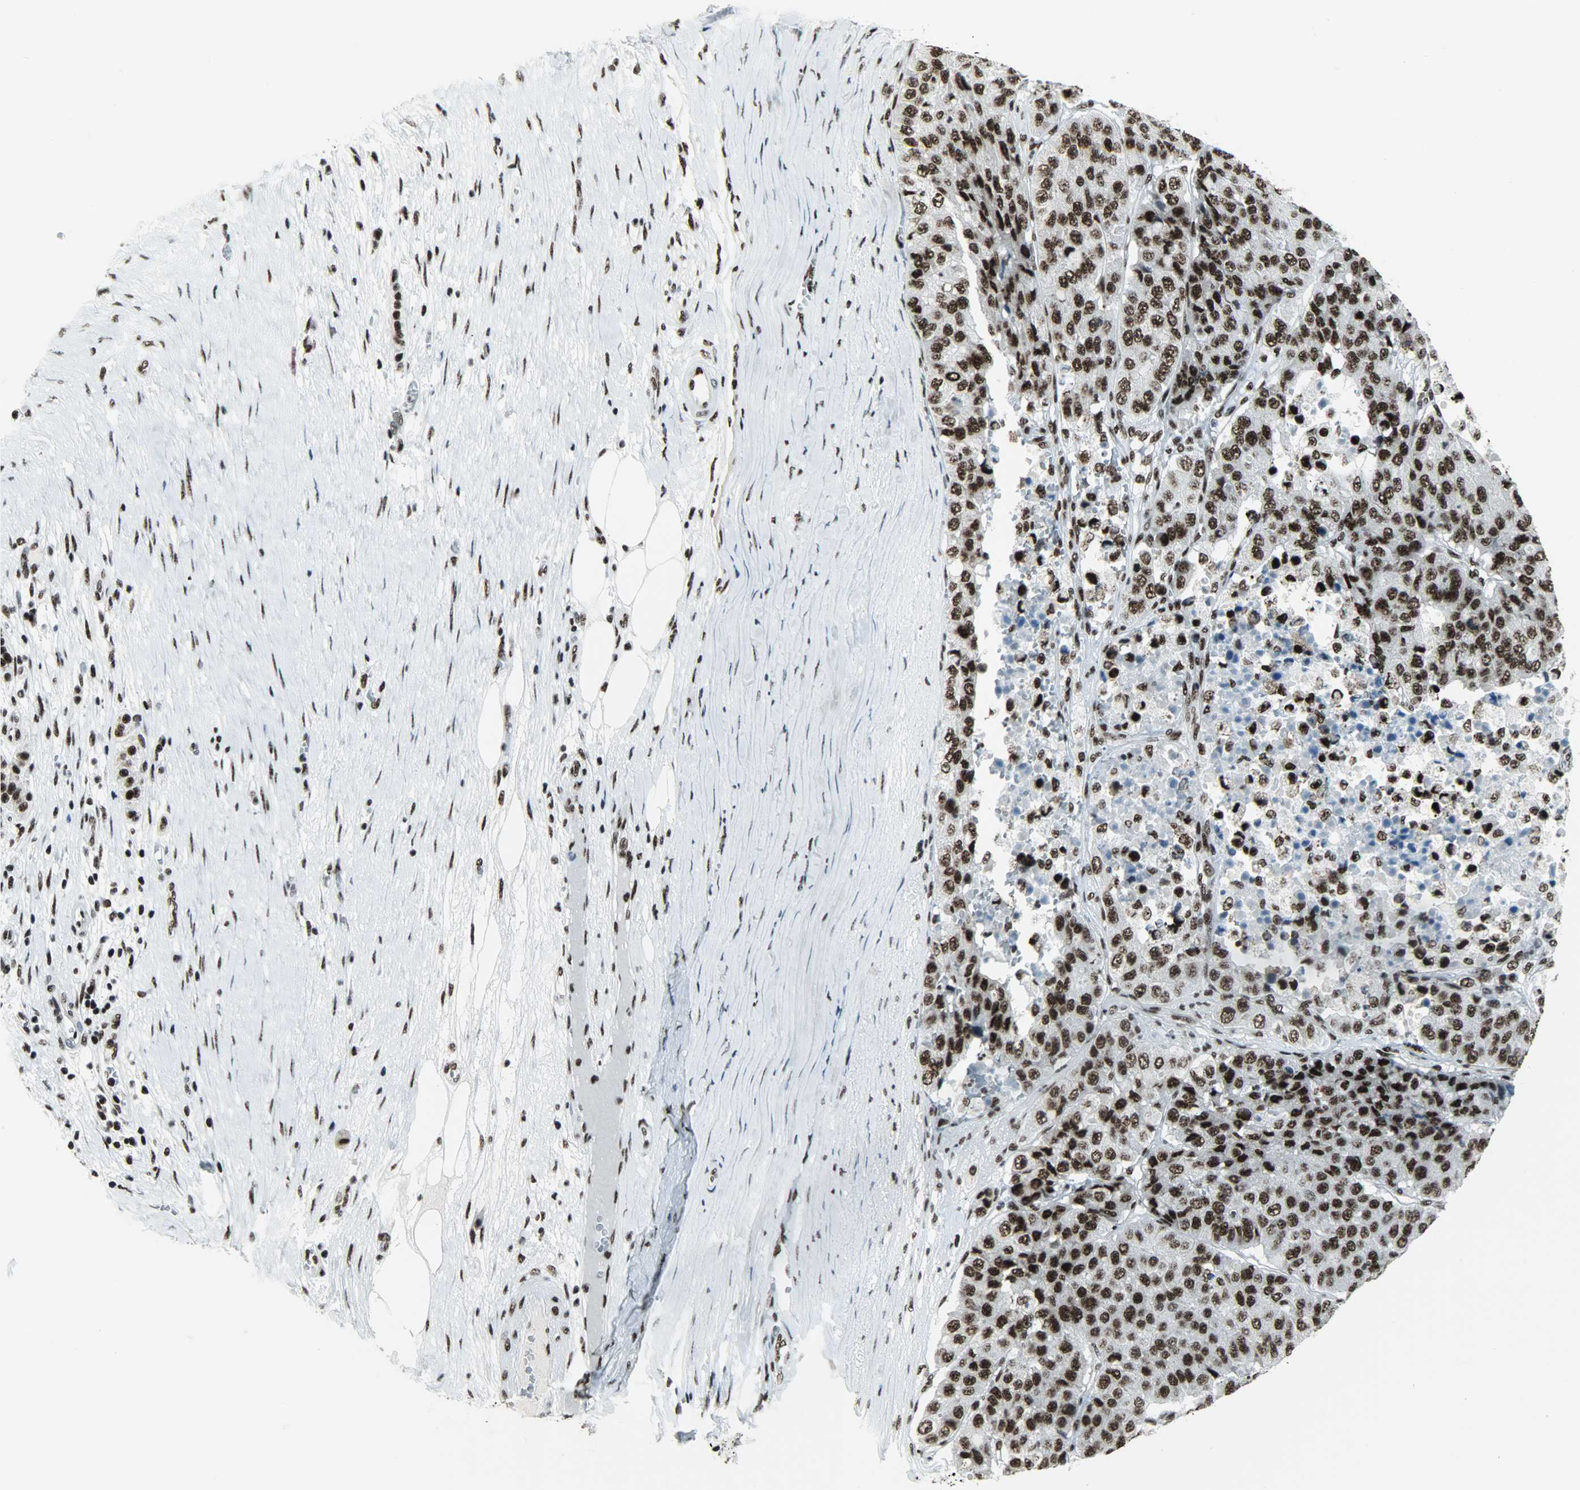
{"staining": {"intensity": "strong", "quantity": ">75%", "location": "nuclear"}, "tissue": "pancreatic cancer", "cell_type": "Tumor cells", "image_type": "cancer", "snomed": [{"axis": "morphology", "description": "Adenocarcinoma, NOS"}, {"axis": "topography", "description": "Pancreas"}], "caption": "Protein analysis of pancreatic cancer (adenocarcinoma) tissue shows strong nuclear expression in approximately >75% of tumor cells.", "gene": "SNRPA", "patient": {"sex": "male", "age": 50}}